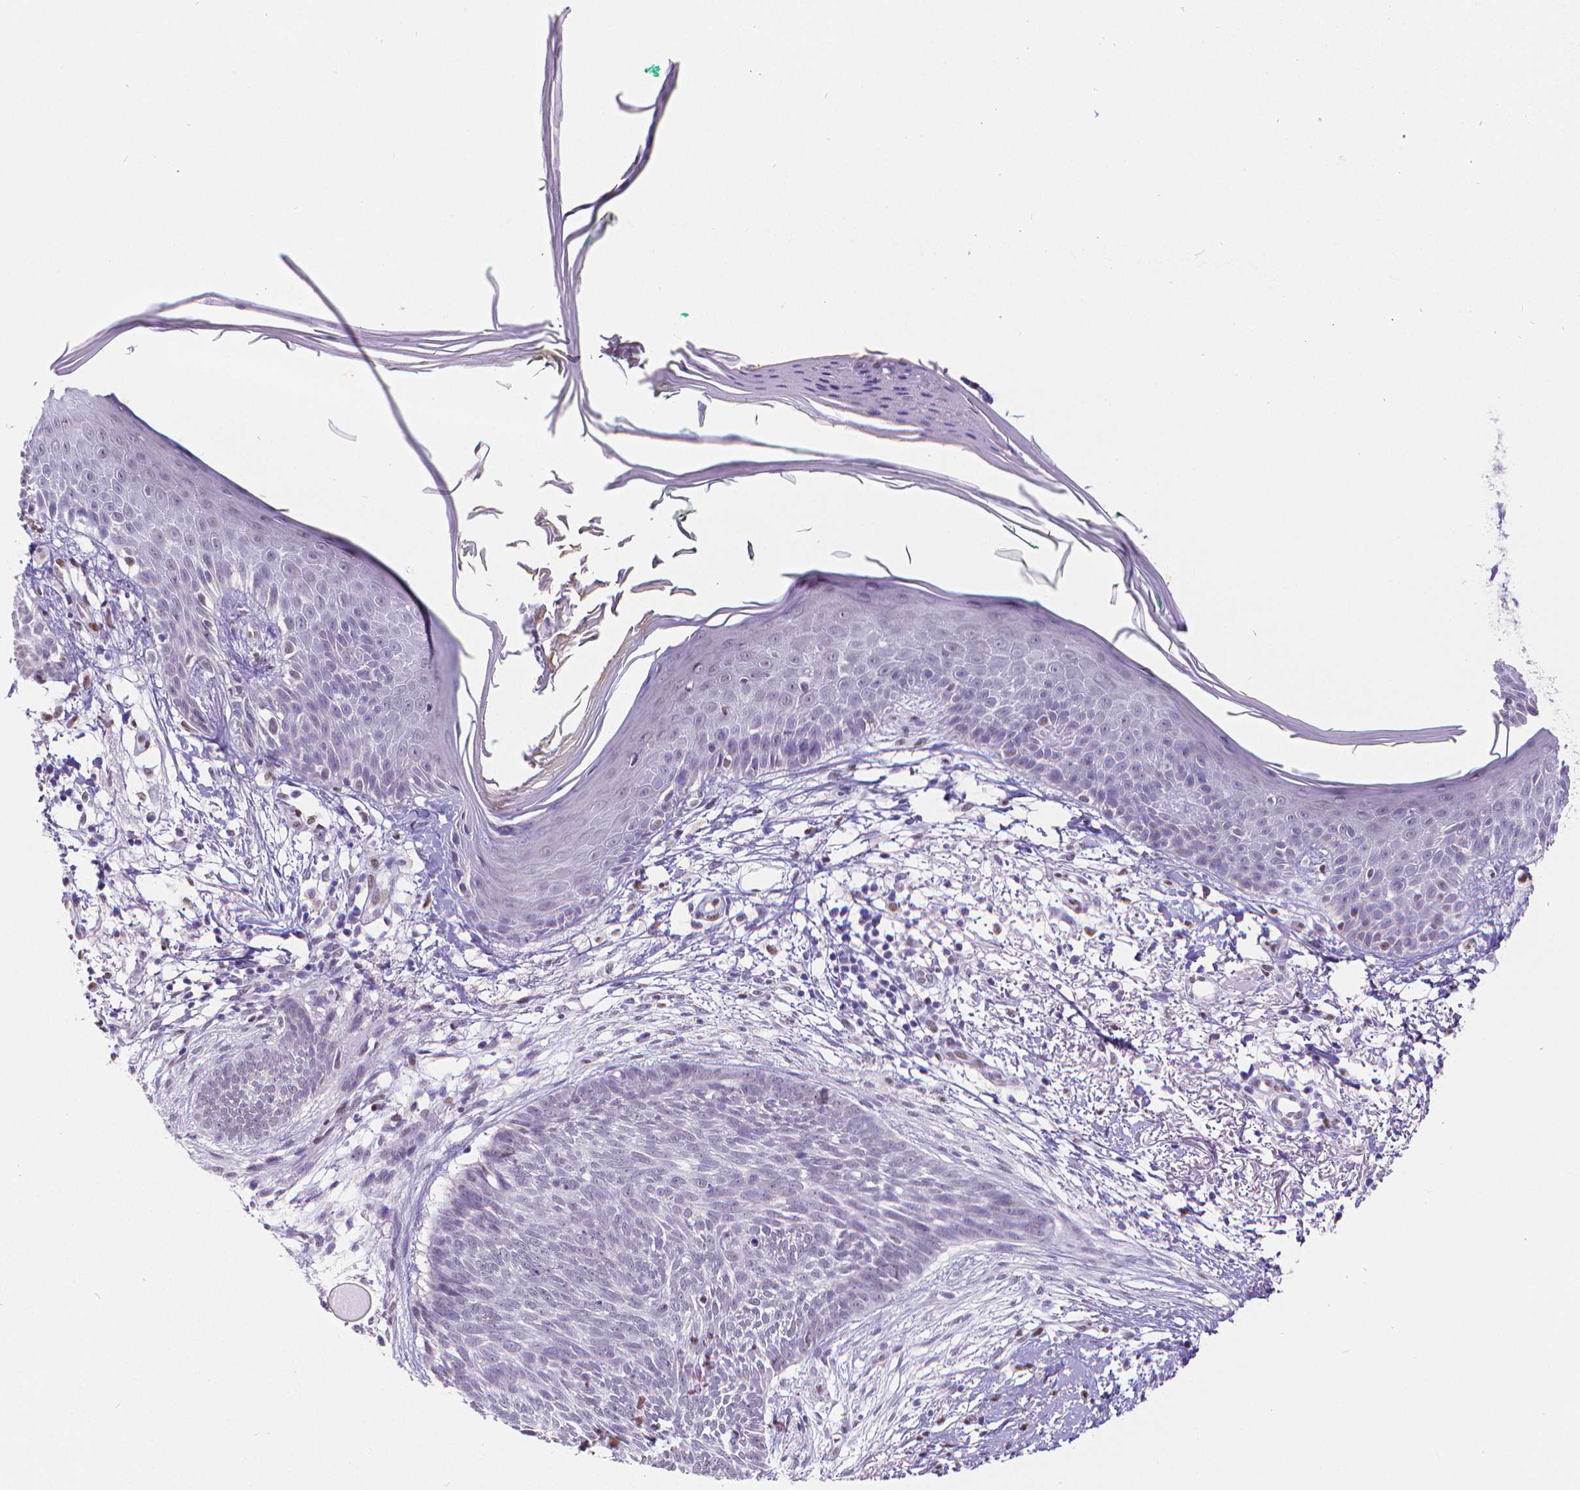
{"staining": {"intensity": "negative", "quantity": "none", "location": "none"}, "tissue": "skin cancer", "cell_type": "Tumor cells", "image_type": "cancer", "snomed": [{"axis": "morphology", "description": "Normal tissue, NOS"}, {"axis": "morphology", "description": "Basal cell carcinoma"}, {"axis": "topography", "description": "Skin"}], "caption": "Tumor cells show no significant staining in skin basal cell carcinoma.", "gene": "MEF2C", "patient": {"sex": "male", "age": 84}}